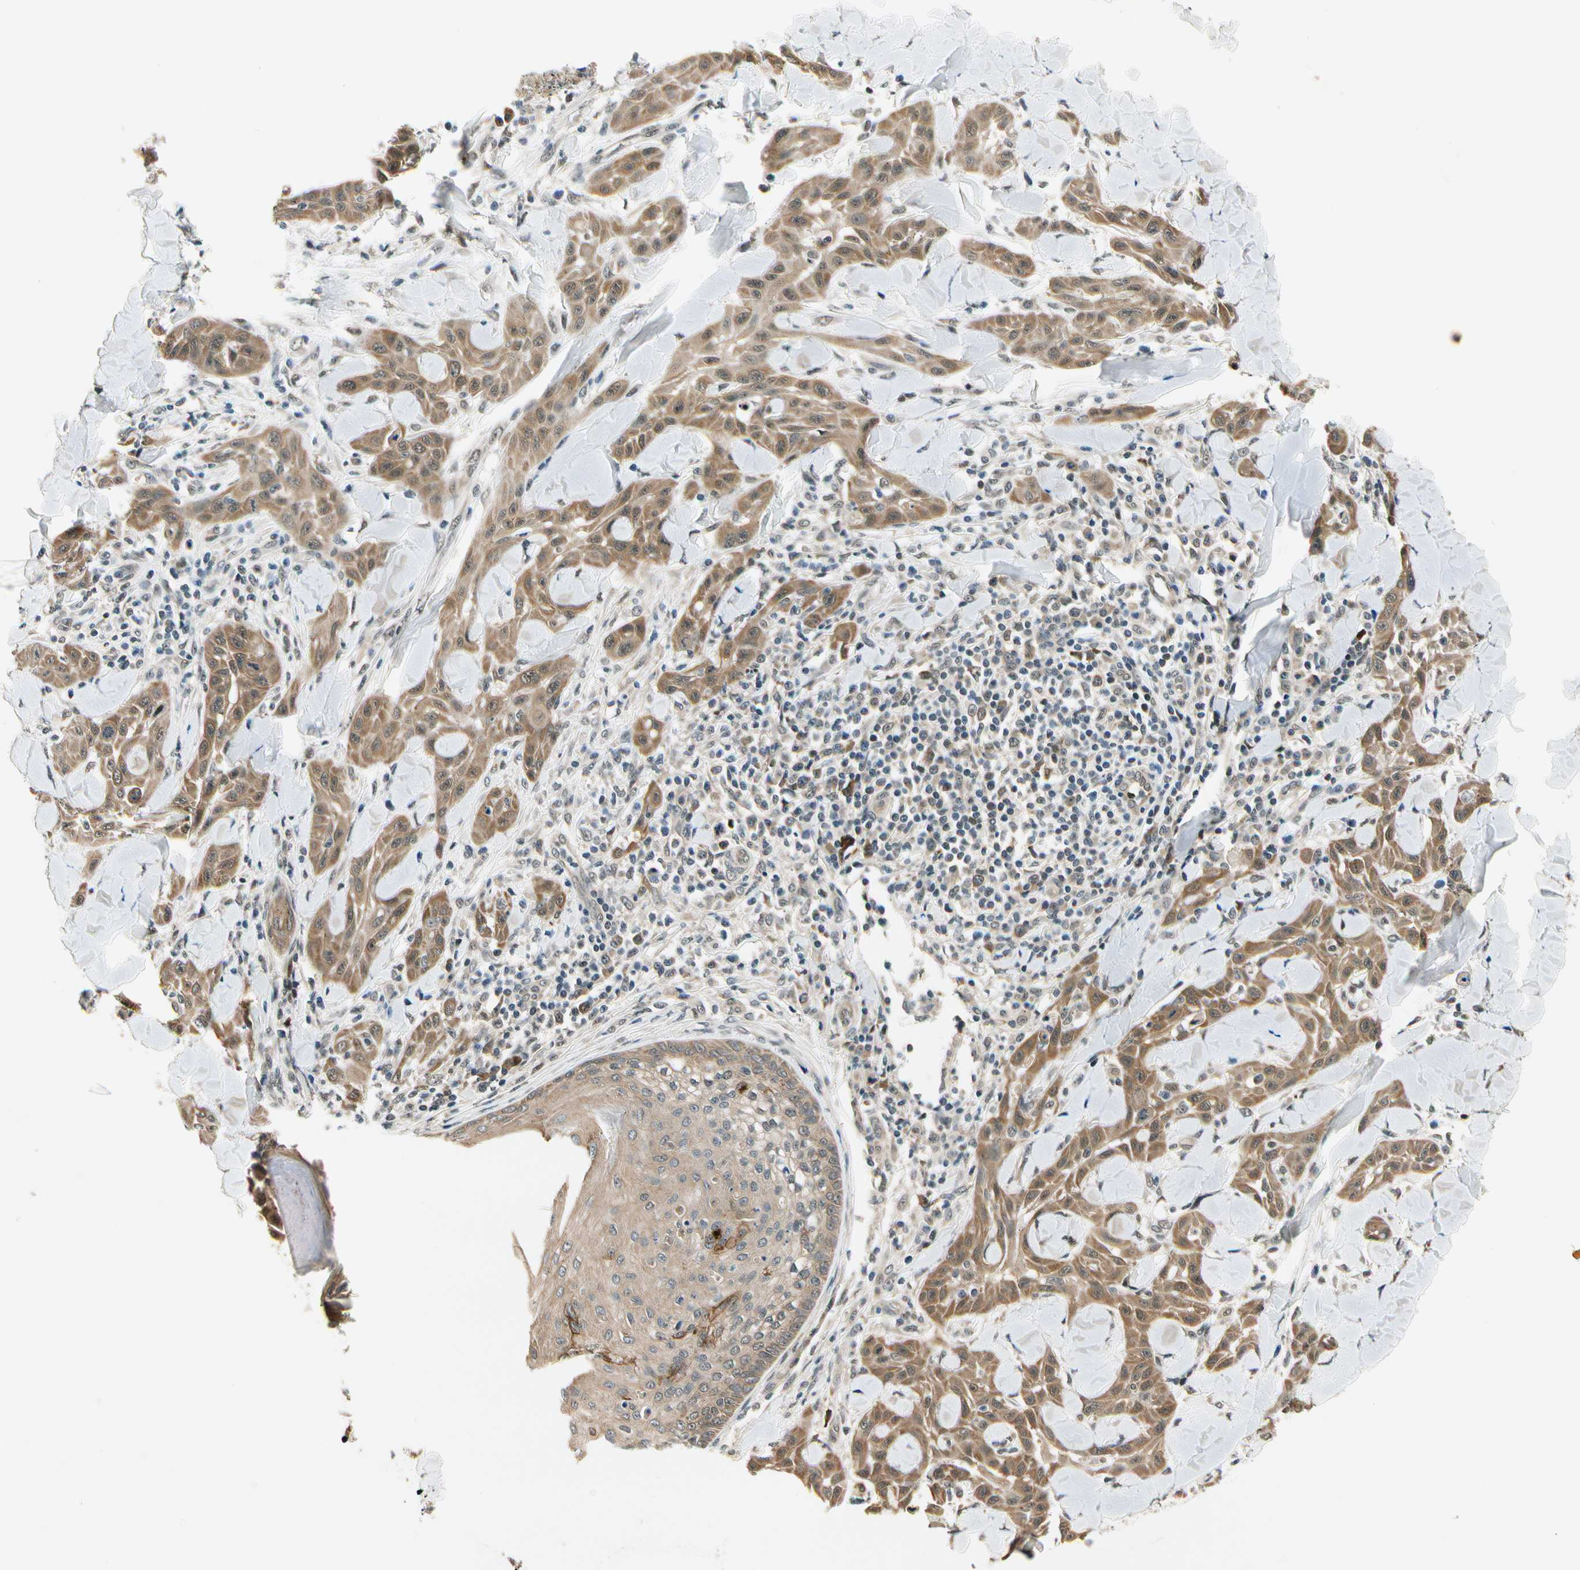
{"staining": {"intensity": "moderate", "quantity": ">75%", "location": "cytoplasmic/membranous"}, "tissue": "skin cancer", "cell_type": "Tumor cells", "image_type": "cancer", "snomed": [{"axis": "morphology", "description": "Squamous cell carcinoma, NOS"}, {"axis": "topography", "description": "Skin"}], "caption": "Protein expression analysis of human skin squamous cell carcinoma reveals moderate cytoplasmic/membranous expression in about >75% of tumor cells.", "gene": "PDK2", "patient": {"sex": "male", "age": 24}}